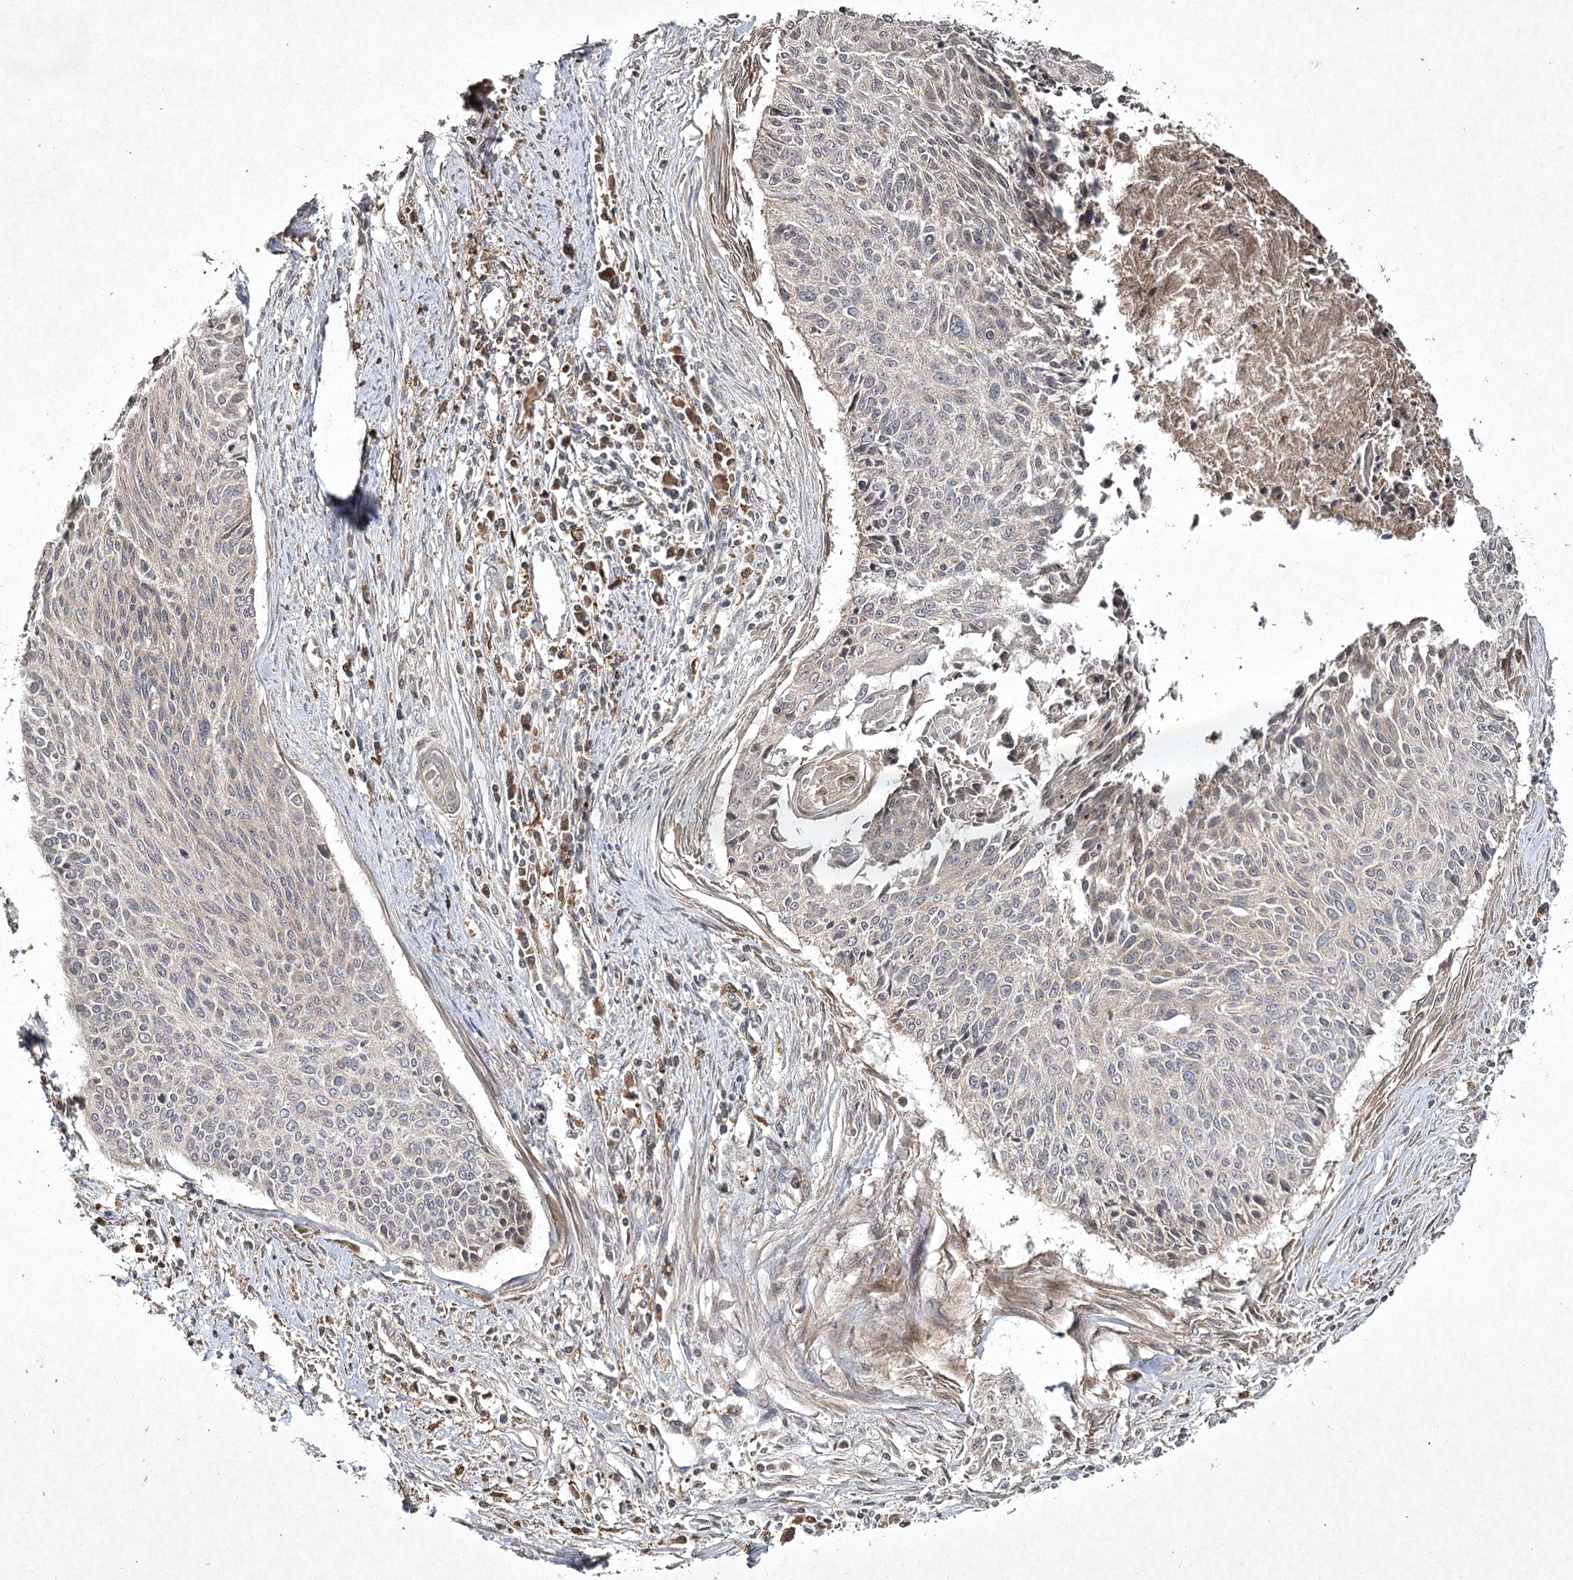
{"staining": {"intensity": "negative", "quantity": "none", "location": "none"}, "tissue": "cervical cancer", "cell_type": "Tumor cells", "image_type": "cancer", "snomed": [{"axis": "morphology", "description": "Squamous cell carcinoma, NOS"}, {"axis": "topography", "description": "Cervix"}], "caption": "An IHC micrograph of squamous cell carcinoma (cervical) is shown. There is no staining in tumor cells of squamous cell carcinoma (cervical).", "gene": "CYP2B6", "patient": {"sex": "female", "age": 55}}